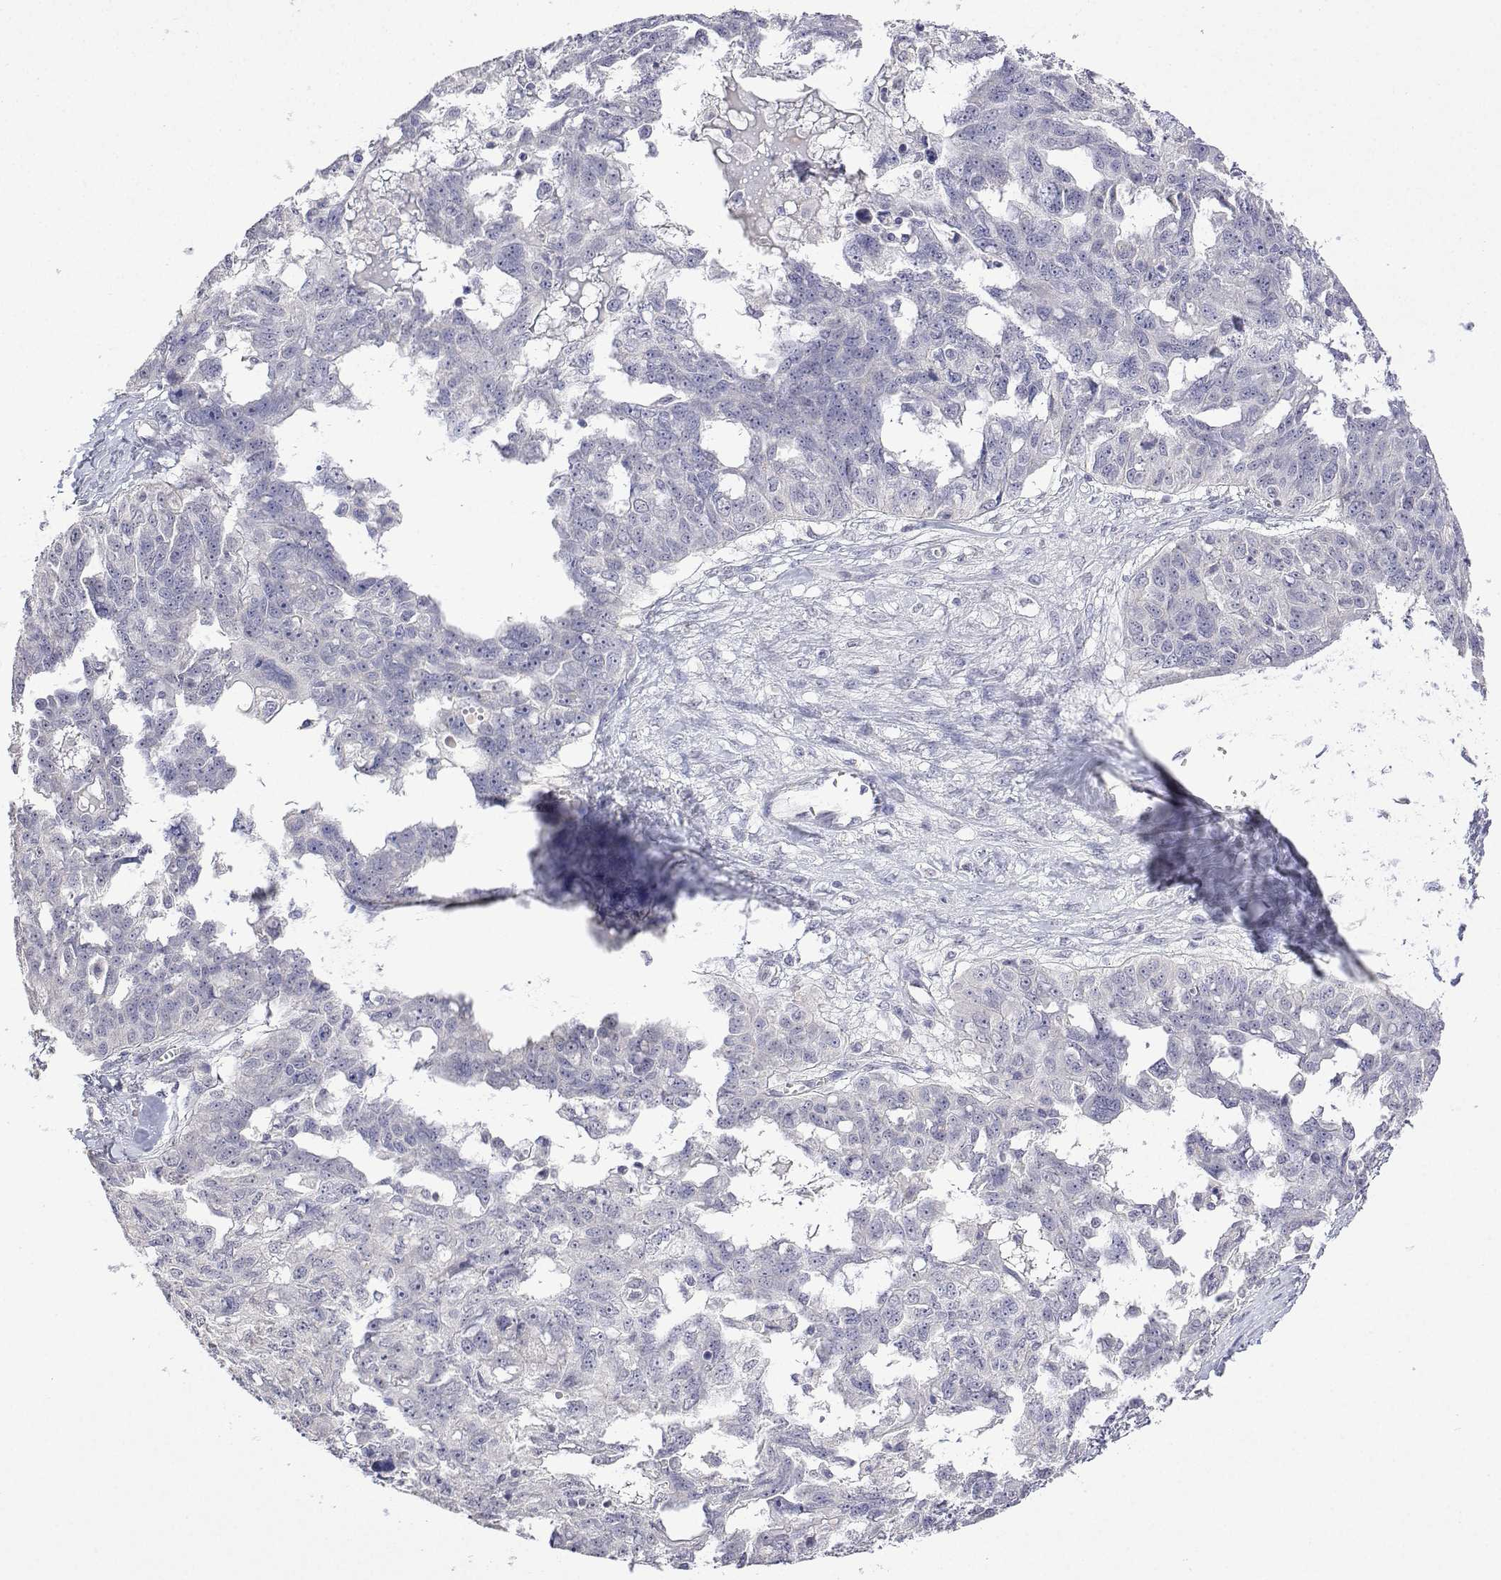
{"staining": {"intensity": "negative", "quantity": "none", "location": "none"}, "tissue": "ovarian cancer", "cell_type": "Tumor cells", "image_type": "cancer", "snomed": [{"axis": "morphology", "description": "Carcinoma, endometroid"}, {"axis": "topography", "description": "Ovary"}], "caption": "Immunohistochemistry (IHC) image of neoplastic tissue: human ovarian cancer (endometroid carcinoma) stained with DAB shows no significant protein positivity in tumor cells.", "gene": "PLCB1", "patient": {"sex": "female", "age": 70}}